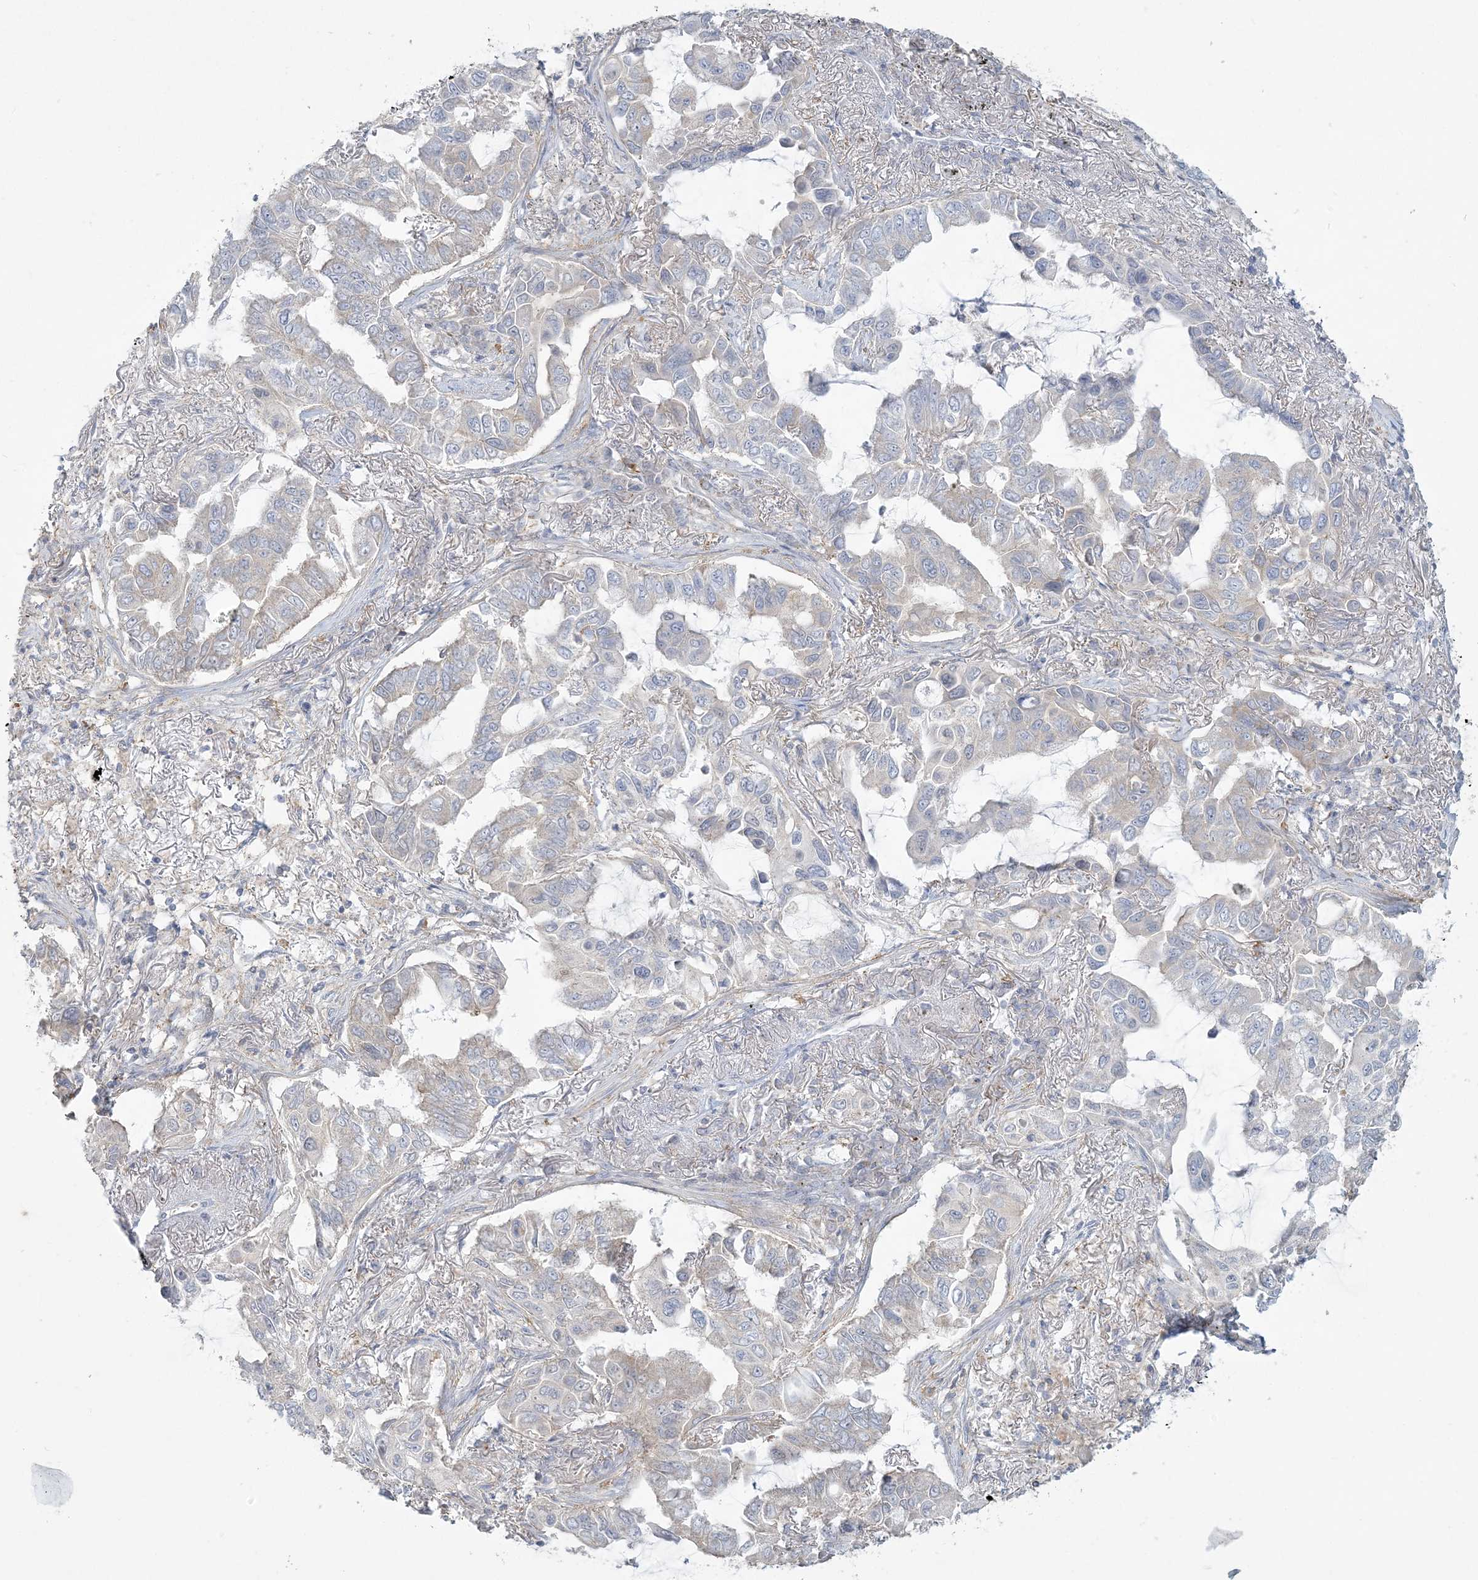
{"staining": {"intensity": "negative", "quantity": "none", "location": "none"}, "tissue": "lung cancer", "cell_type": "Tumor cells", "image_type": "cancer", "snomed": [{"axis": "morphology", "description": "Adenocarcinoma, NOS"}, {"axis": "topography", "description": "Lung"}], "caption": "Immunohistochemistry (IHC) histopathology image of neoplastic tissue: human lung cancer (adenocarcinoma) stained with DAB (3,3'-diaminobenzidine) shows no significant protein positivity in tumor cells.", "gene": "ANKS1A", "patient": {"sex": "male", "age": 64}}